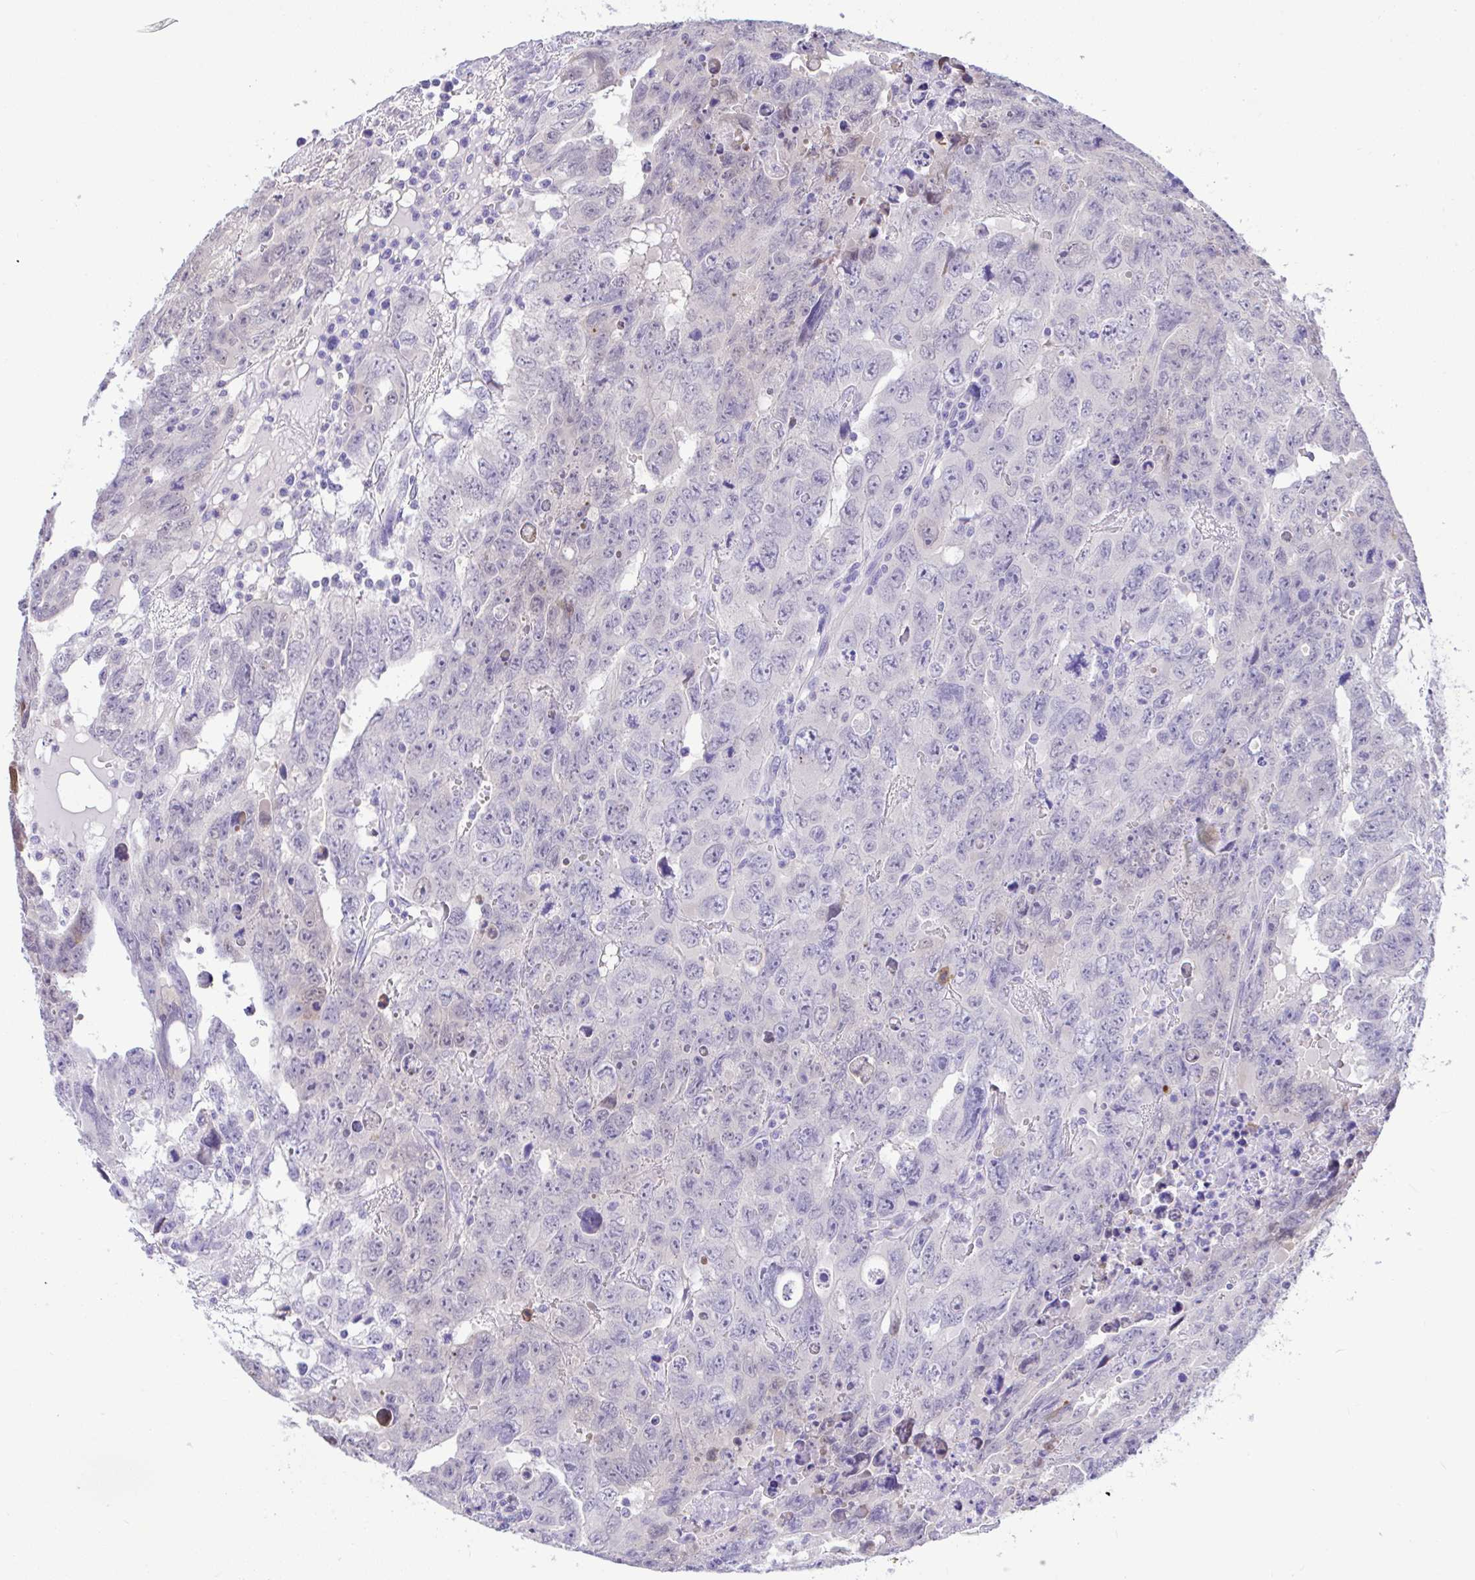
{"staining": {"intensity": "negative", "quantity": "none", "location": "none"}, "tissue": "testis cancer", "cell_type": "Tumor cells", "image_type": "cancer", "snomed": [{"axis": "morphology", "description": "Carcinoma, Embryonal, NOS"}, {"axis": "topography", "description": "Testis"}], "caption": "Immunohistochemical staining of testis cancer (embryonal carcinoma) demonstrates no significant staining in tumor cells.", "gene": "ZNF485", "patient": {"sex": "male", "age": 24}}